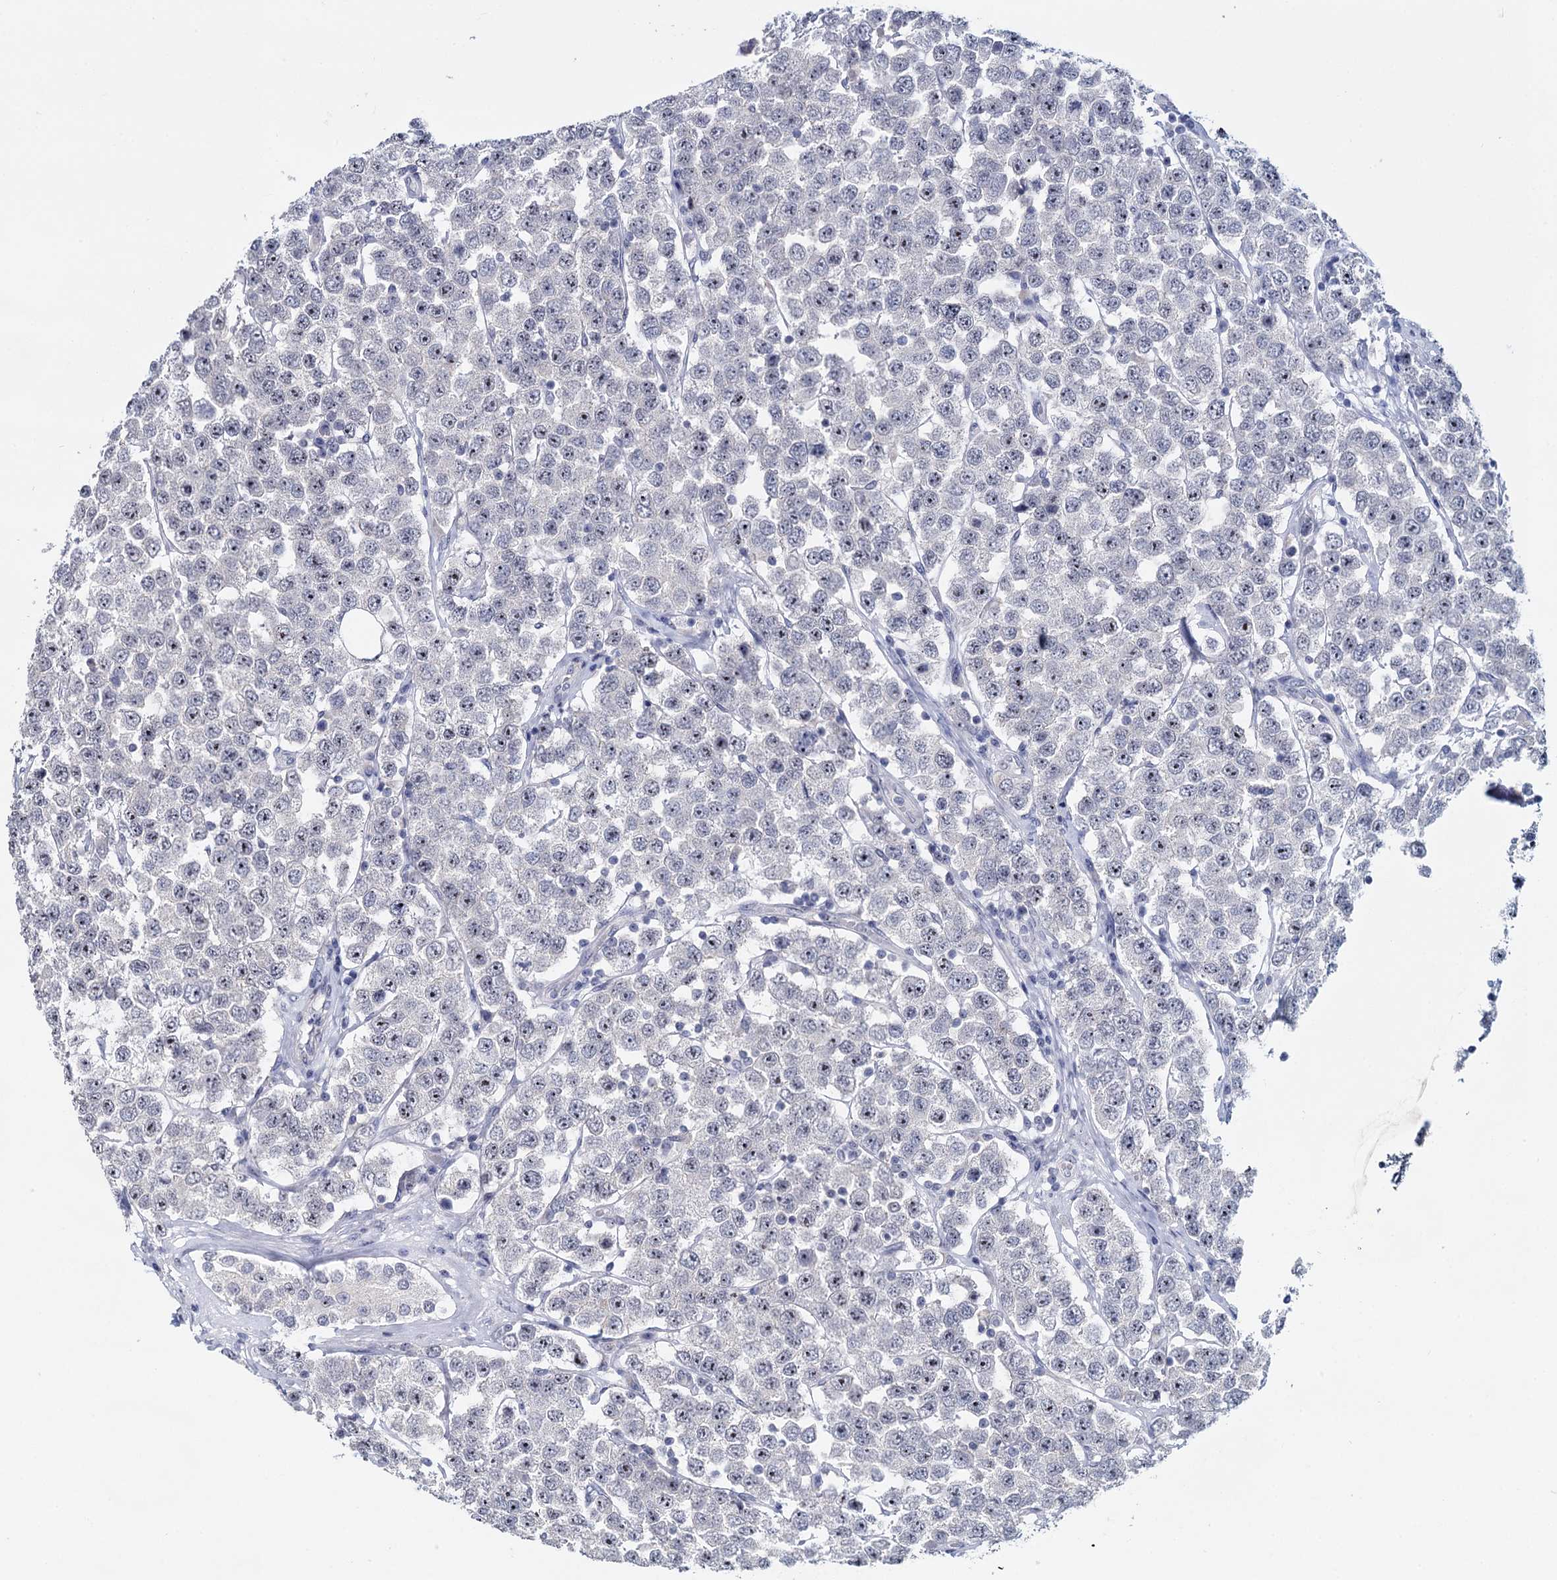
{"staining": {"intensity": "negative", "quantity": "none", "location": "none"}, "tissue": "testis cancer", "cell_type": "Tumor cells", "image_type": "cancer", "snomed": [{"axis": "morphology", "description": "Seminoma, NOS"}, {"axis": "topography", "description": "Testis"}], "caption": "Tumor cells are negative for protein expression in human testis cancer.", "gene": "SFN", "patient": {"sex": "male", "age": 28}}